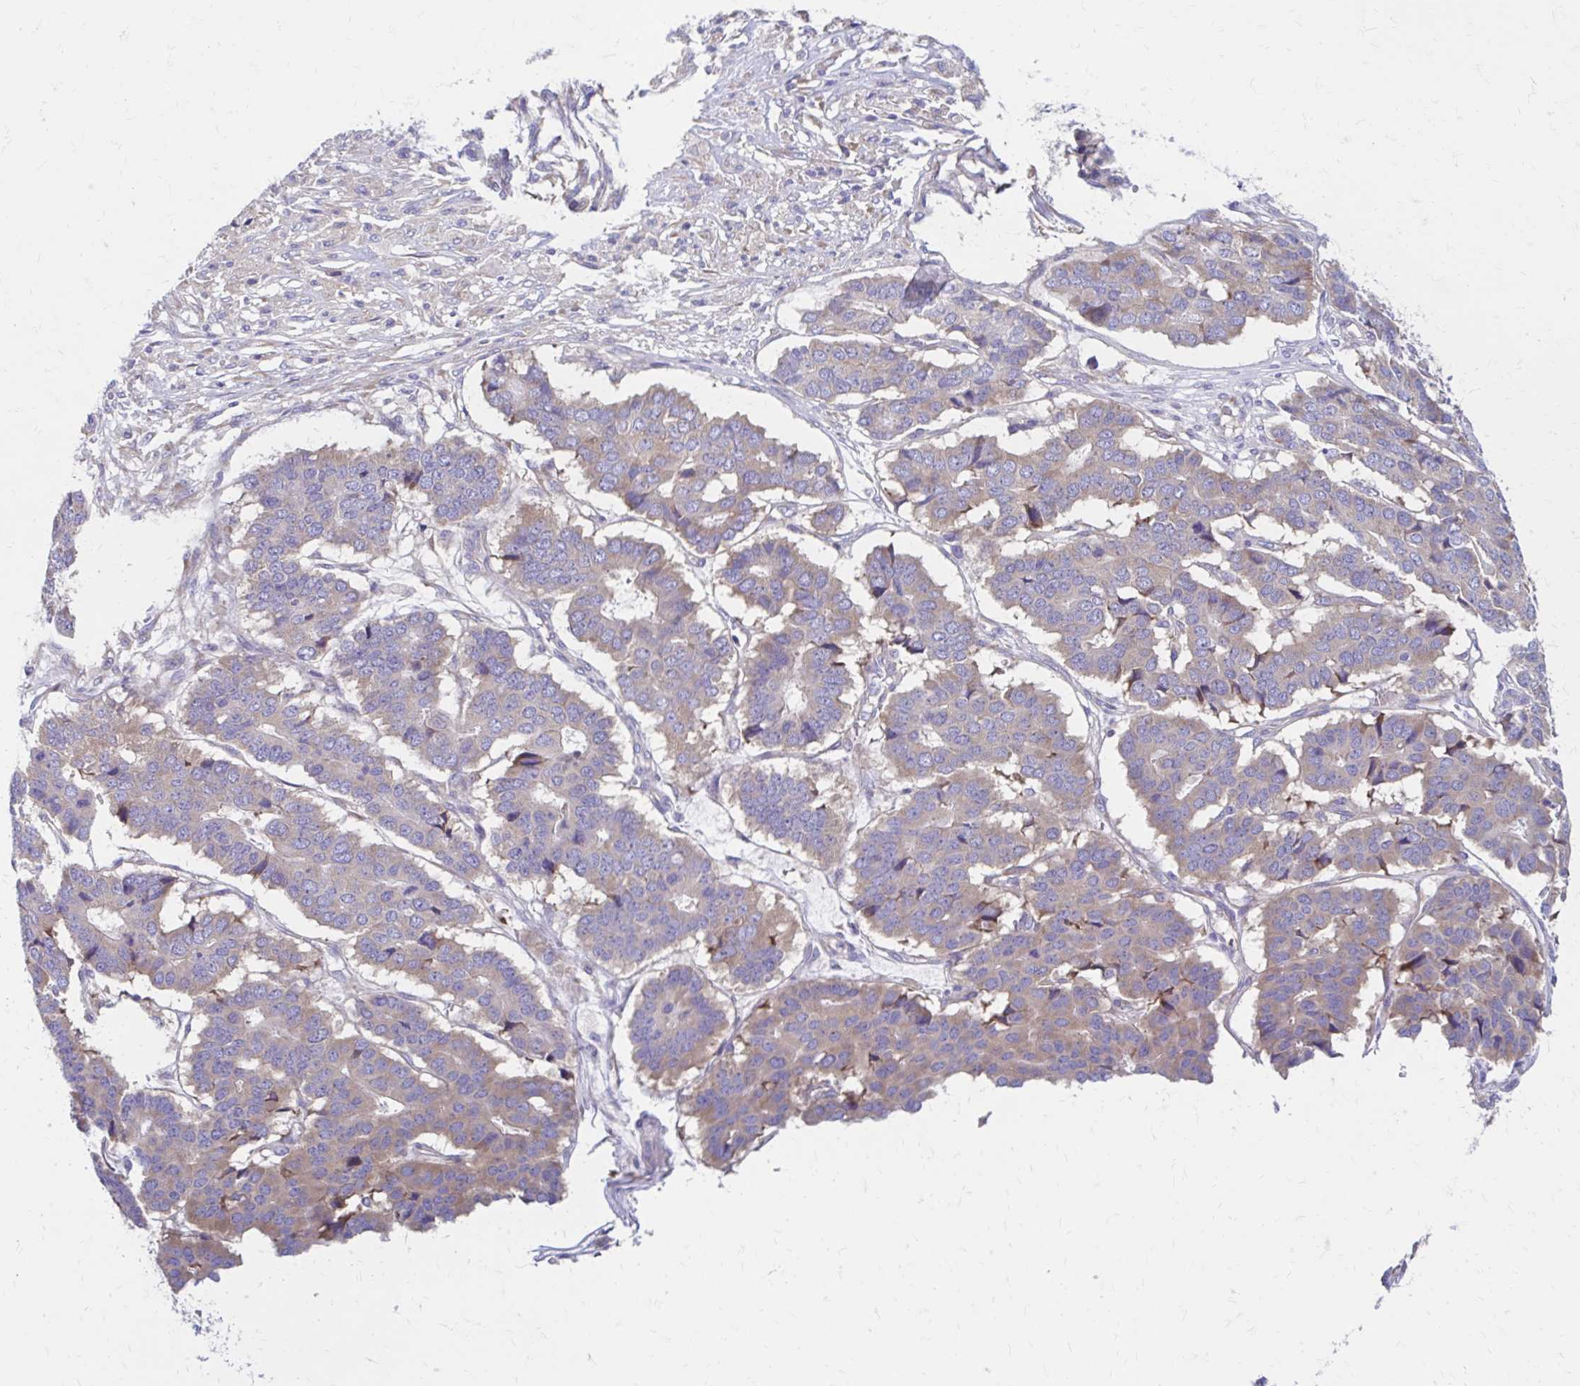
{"staining": {"intensity": "weak", "quantity": "<25%", "location": "cytoplasmic/membranous"}, "tissue": "pancreatic cancer", "cell_type": "Tumor cells", "image_type": "cancer", "snomed": [{"axis": "morphology", "description": "Adenocarcinoma, NOS"}, {"axis": "topography", "description": "Pancreas"}], "caption": "This is an immunohistochemistry image of human pancreatic cancer (adenocarcinoma). There is no expression in tumor cells.", "gene": "RPL27A", "patient": {"sex": "male", "age": 50}}